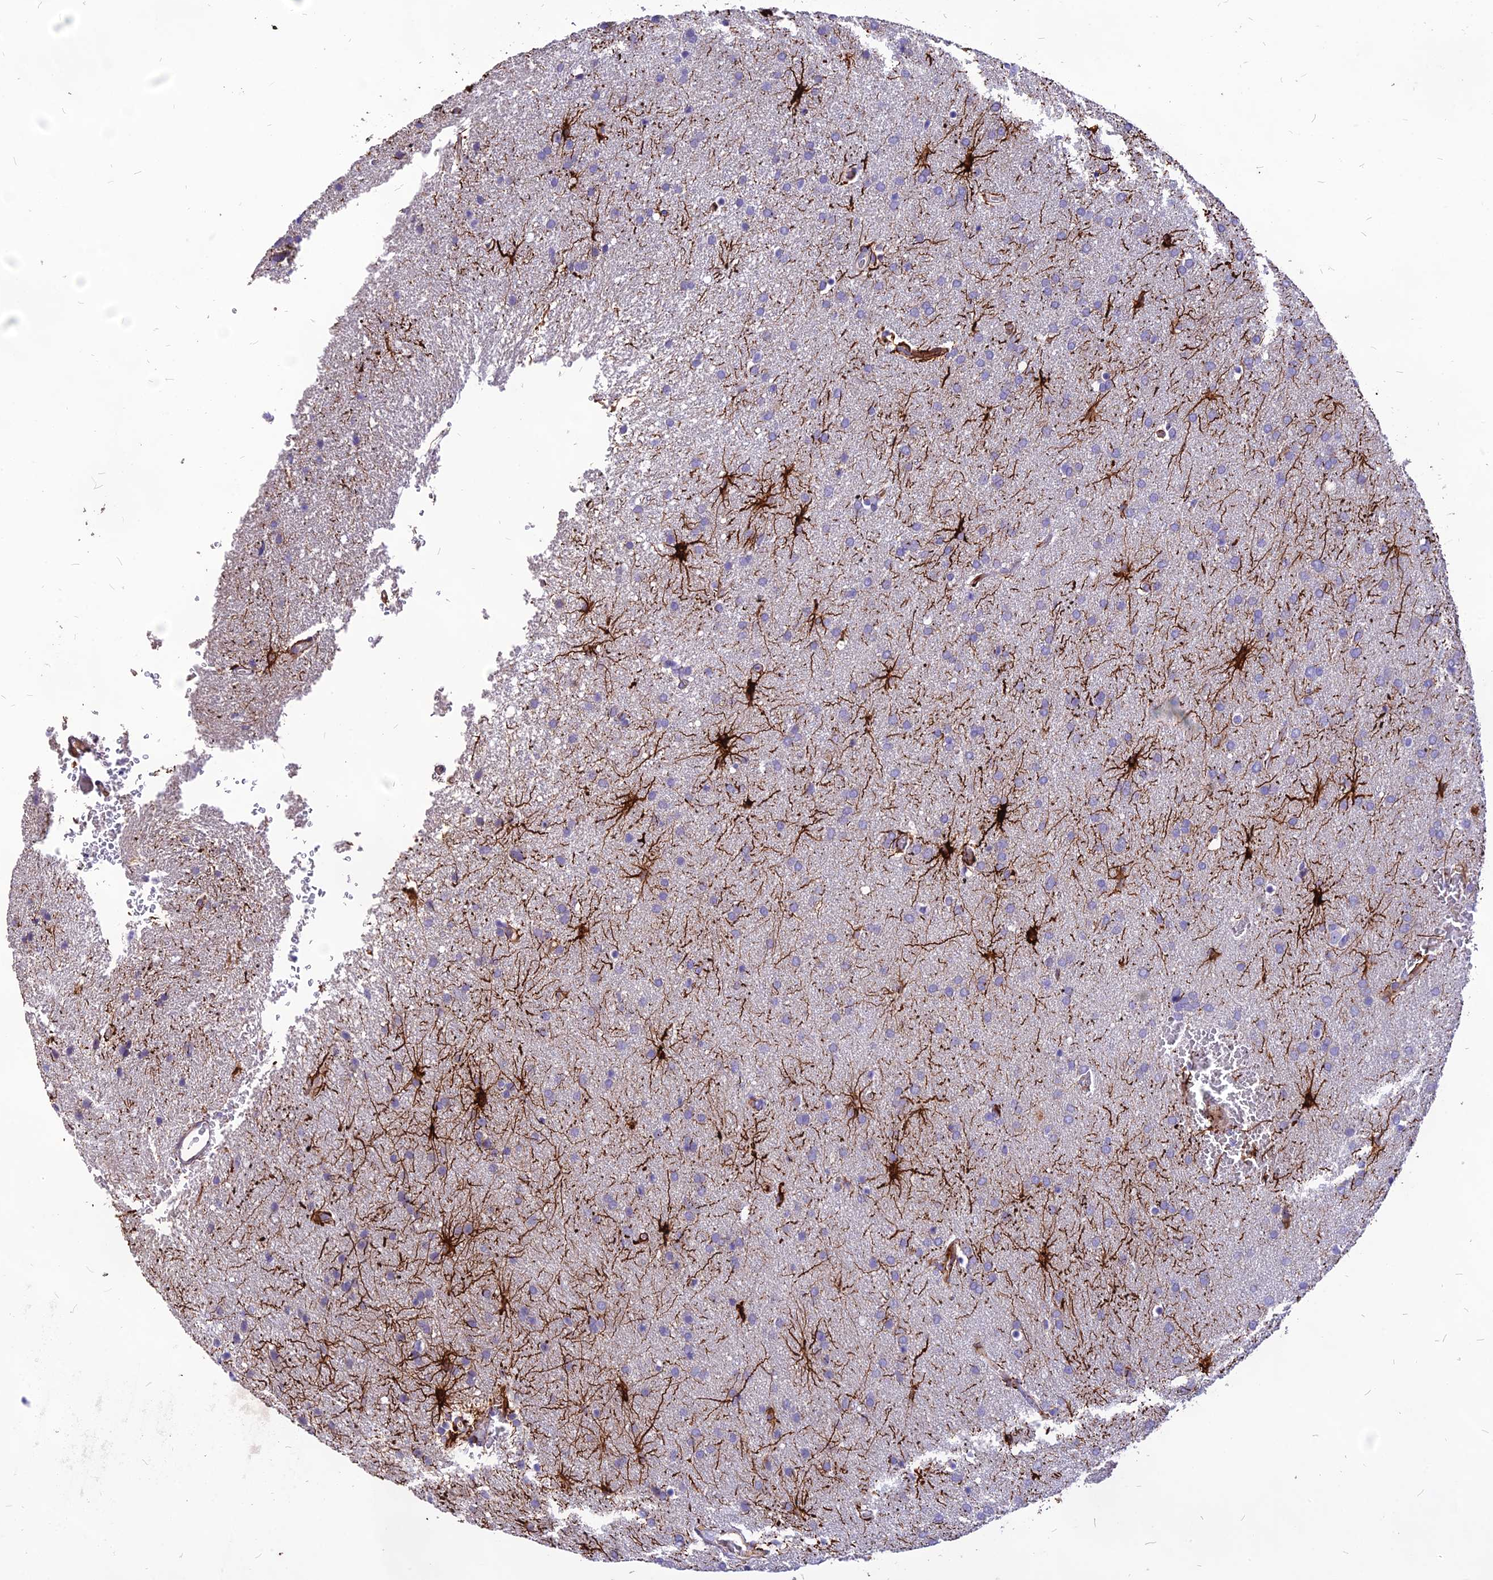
{"staining": {"intensity": "negative", "quantity": "none", "location": "none"}, "tissue": "glioma", "cell_type": "Tumor cells", "image_type": "cancer", "snomed": [{"axis": "morphology", "description": "Glioma, malignant, Low grade"}, {"axis": "topography", "description": "Brain"}], "caption": "Tumor cells are negative for protein expression in human malignant glioma (low-grade).", "gene": "RIMOC1", "patient": {"sex": "female", "age": 32}}